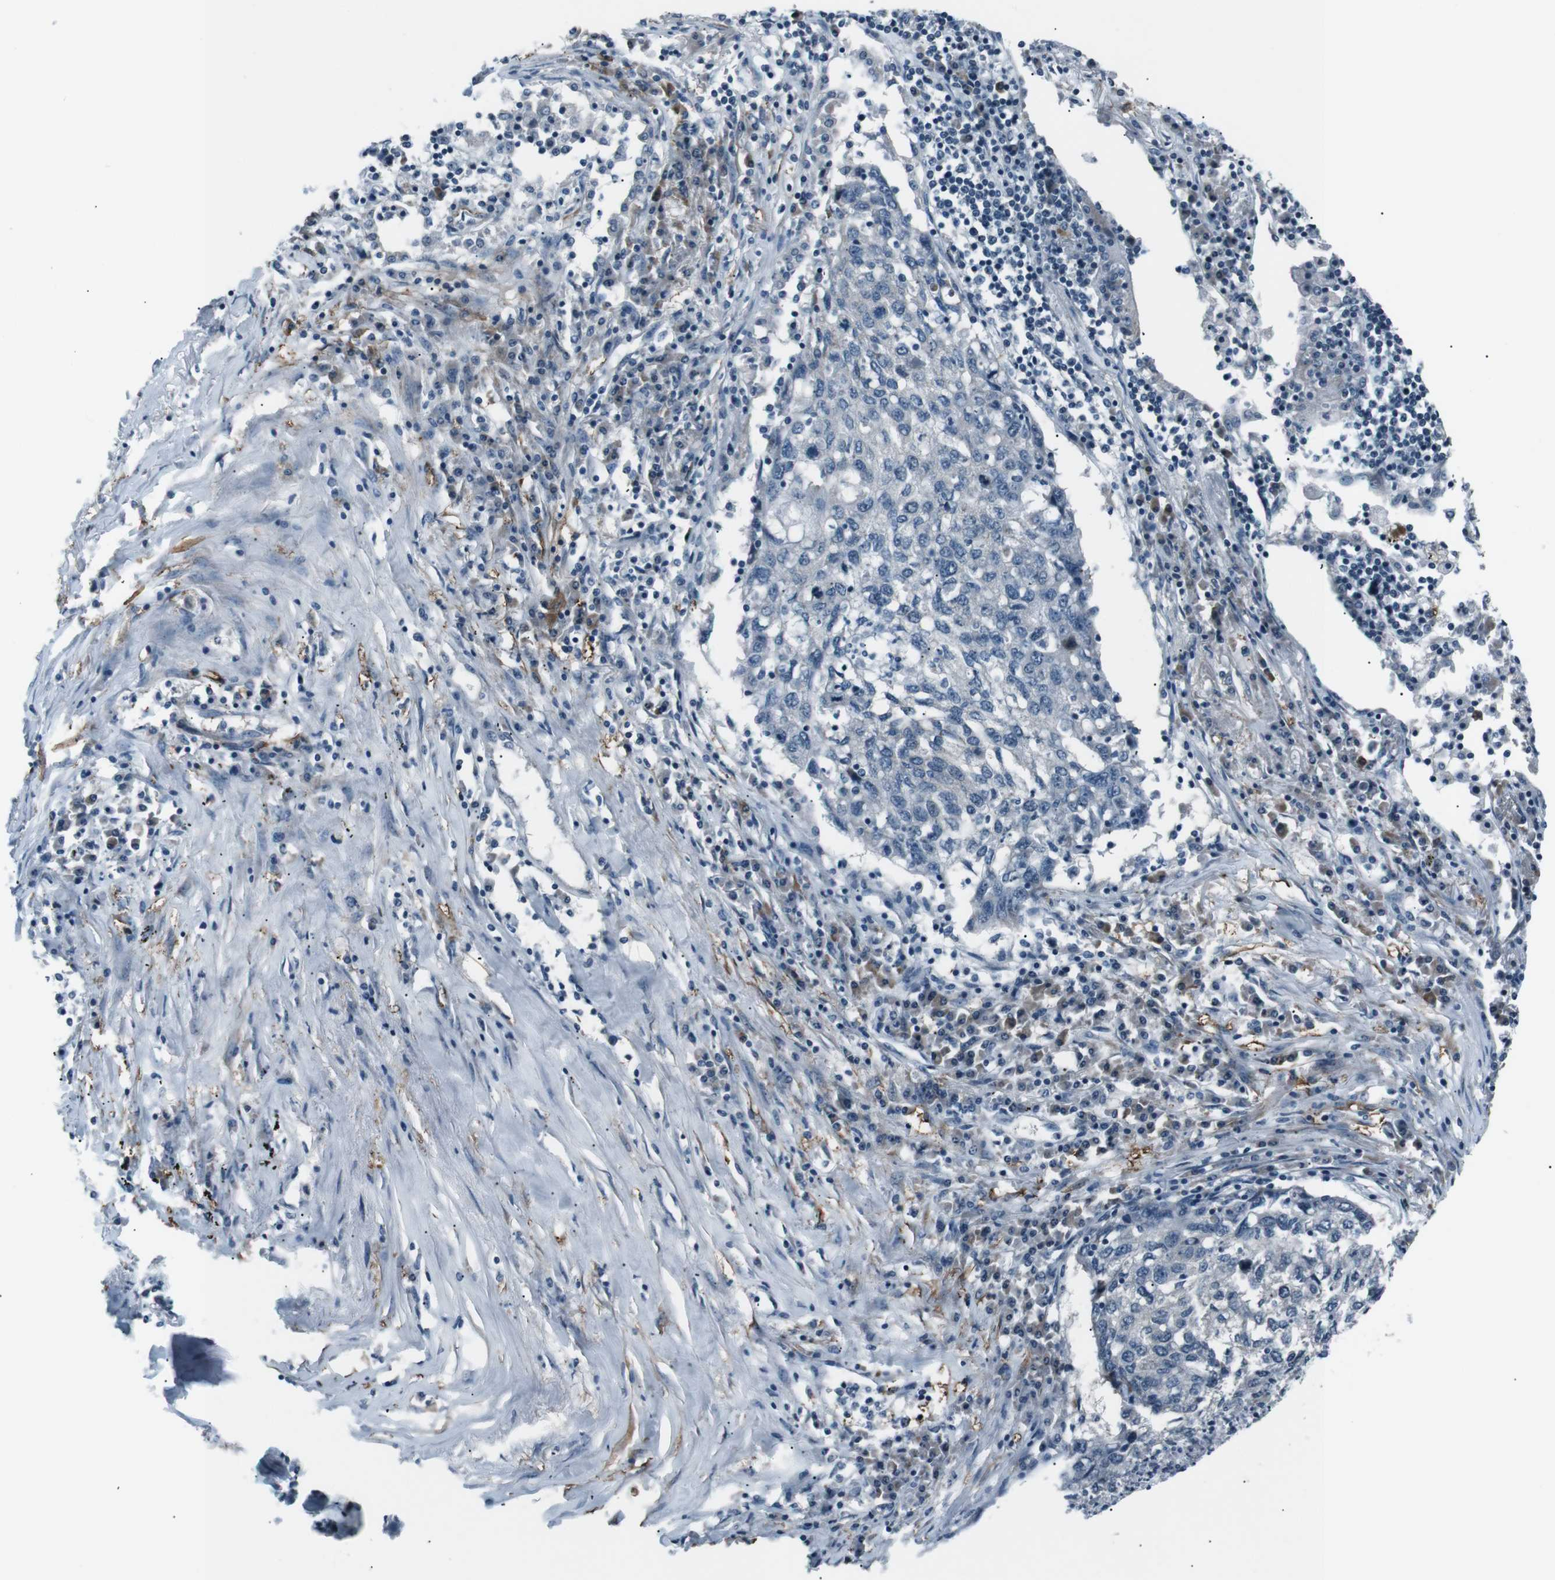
{"staining": {"intensity": "negative", "quantity": "none", "location": "none"}, "tissue": "lung cancer", "cell_type": "Tumor cells", "image_type": "cancer", "snomed": [{"axis": "morphology", "description": "Squamous cell carcinoma, NOS"}, {"axis": "topography", "description": "Lung"}], "caption": "Immunohistochemistry (IHC) of squamous cell carcinoma (lung) exhibits no expression in tumor cells. (Immunohistochemistry (IHC), brightfield microscopy, high magnification).", "gene": "PDLIM5", "patient": {"sex": "female", "age": 63}}